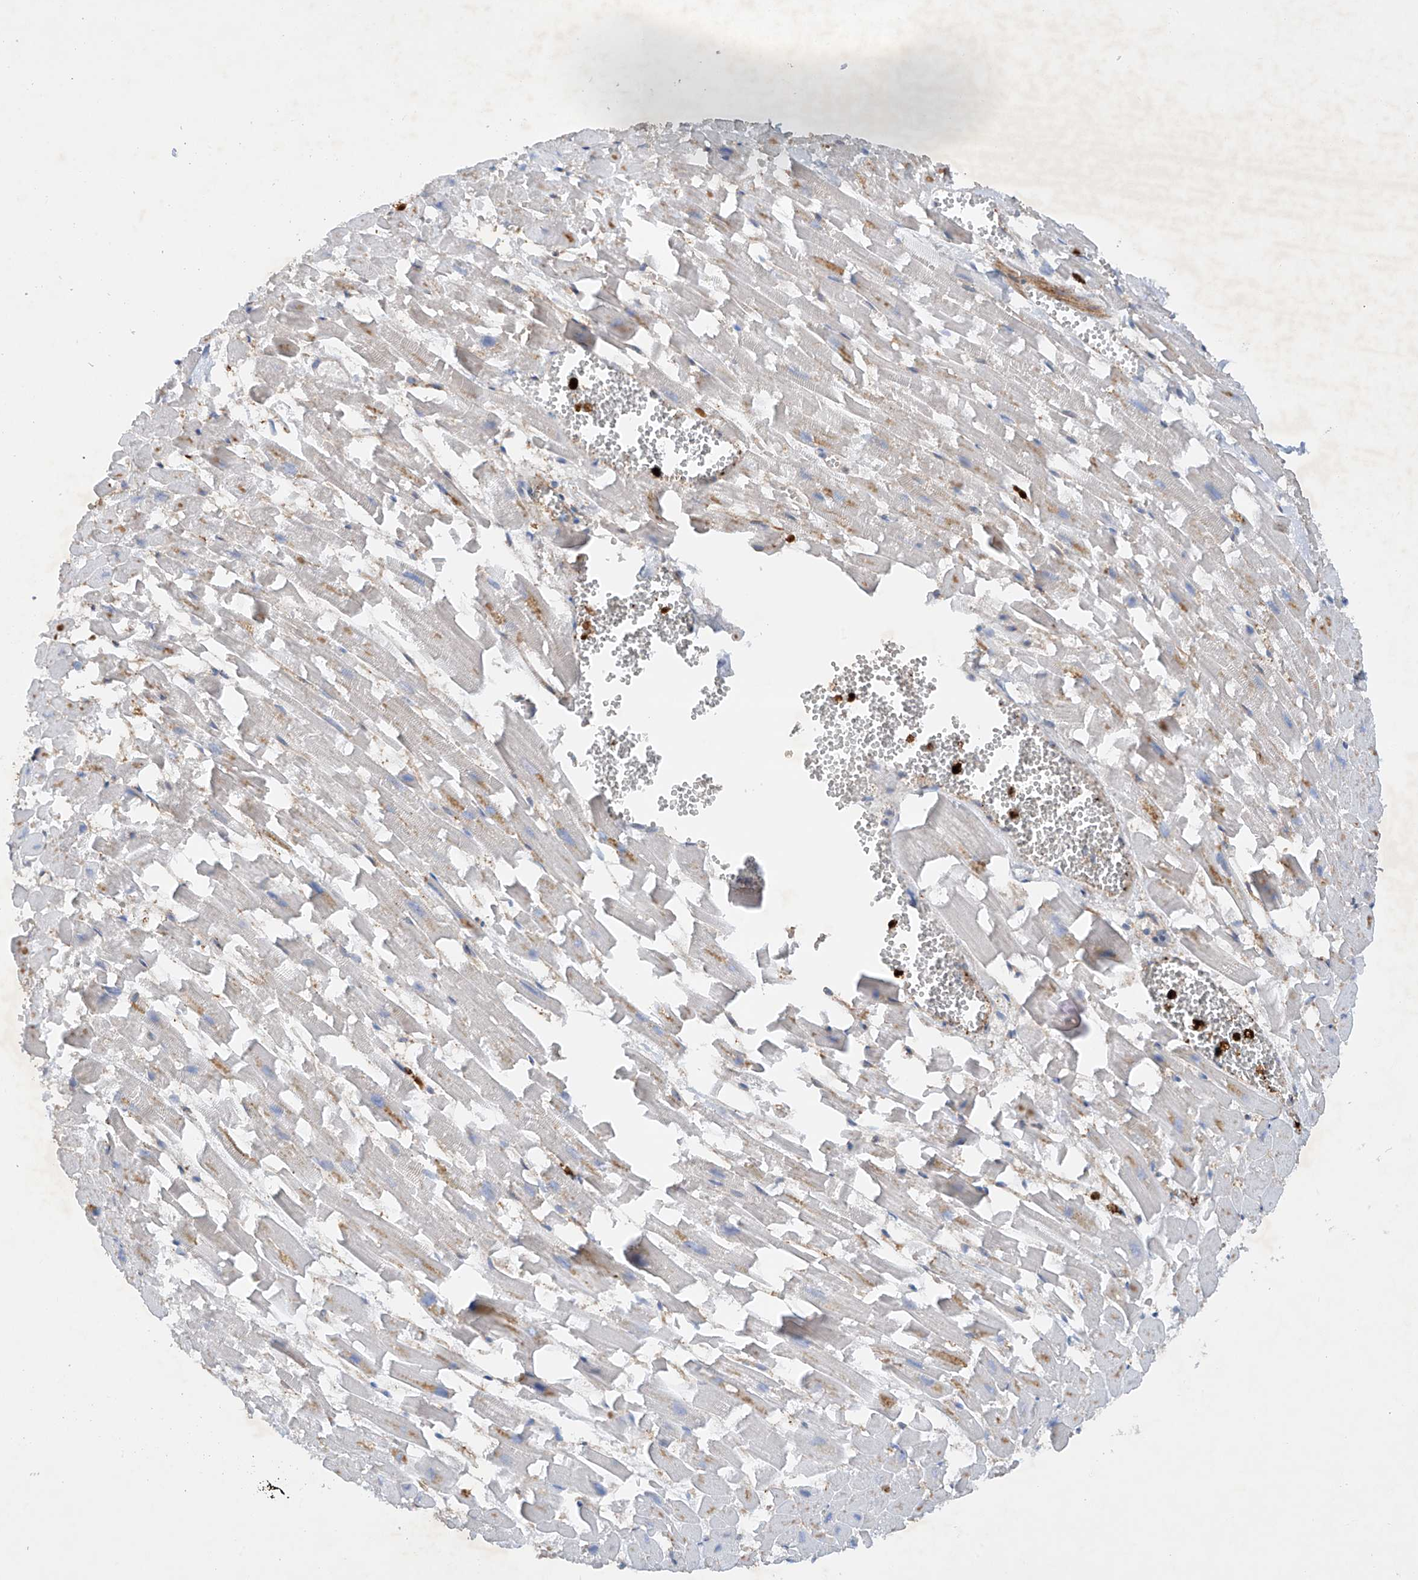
{"staining": {"intensity": "negative", "quantity": "none", "location": "none"}, "tissue": "heart muscle", "cell_type": "Cardiomyocytes", "image_type": "normal", "snomed": [{"axis": "morphology", "description": "Normal tissue, NOS"}, {"axis": "topography", "description": "Heart"}], "caption": "A high-resolution micrograph shows immunohistochemistry (IHC) staining of unremarkable heart muscle, which exhibits no significant expression in cardiomyocytes. (DAB (3,3'-diaminobenzidine) immunohistochemistry with hematoxylin counter stain).", "gene": "PHACTR2", "patient": {"sex": "female", "age": 64}}